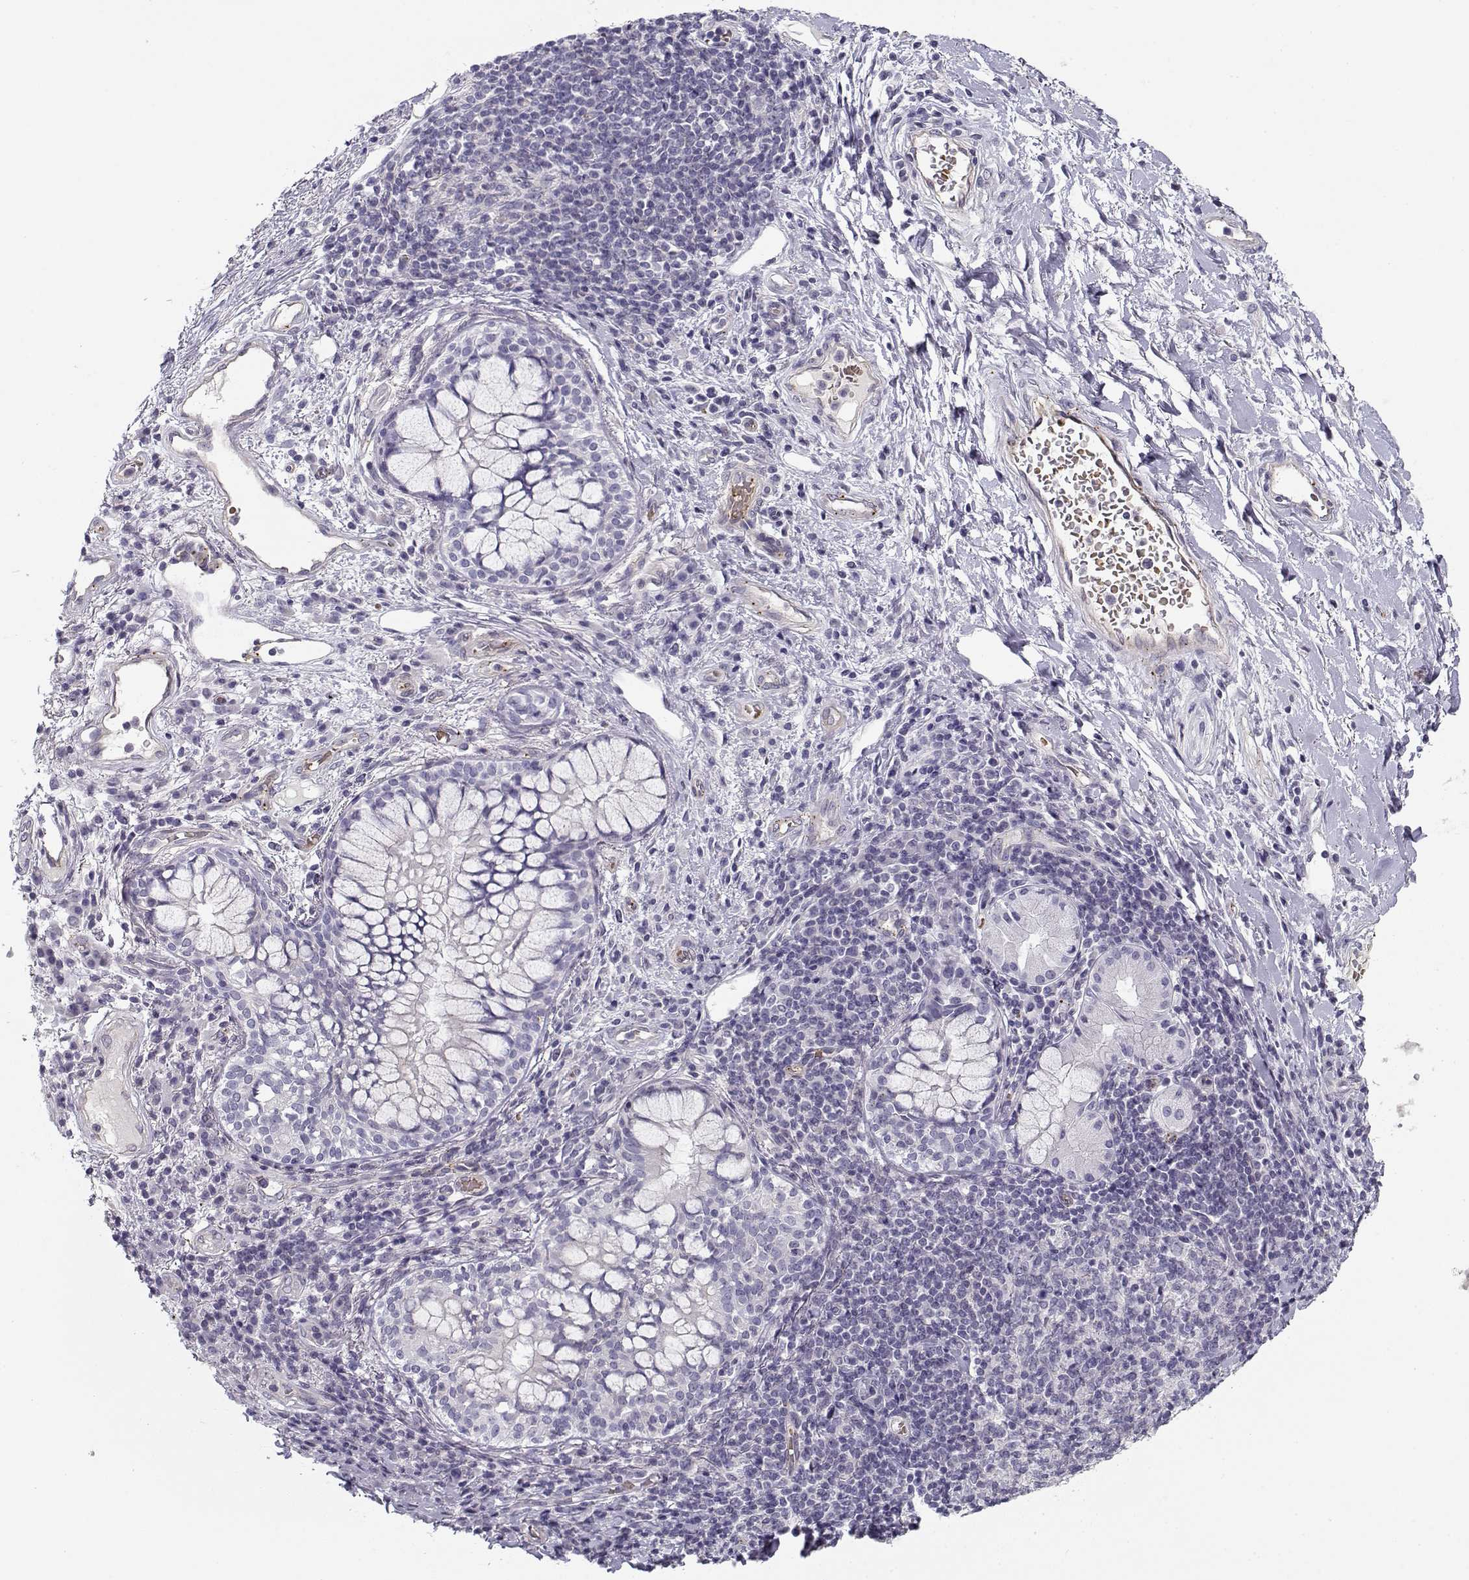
{"staining": {"intensity": "negative", "quantity": "none", "location": "none"}, "tissue": "lung cancer", "cell_type": "Tumor cells", "image_type": "cancer", "snomed": [{"axis": "morphology", "description": "Normal tissue, NOS"}, {"axis": "morphology", "description": "Squamous cell carcinoma, NOS"}, {"axis": "topography", "description": "Bronchus"}, {"axis": "topography", "description": "Lung"}], "caption": "There is no significant staining in tumor cells of squamous cell carcinoma (lung).", "gene": "MYO1A", "patient": {"sex": "male", "age": 64}}